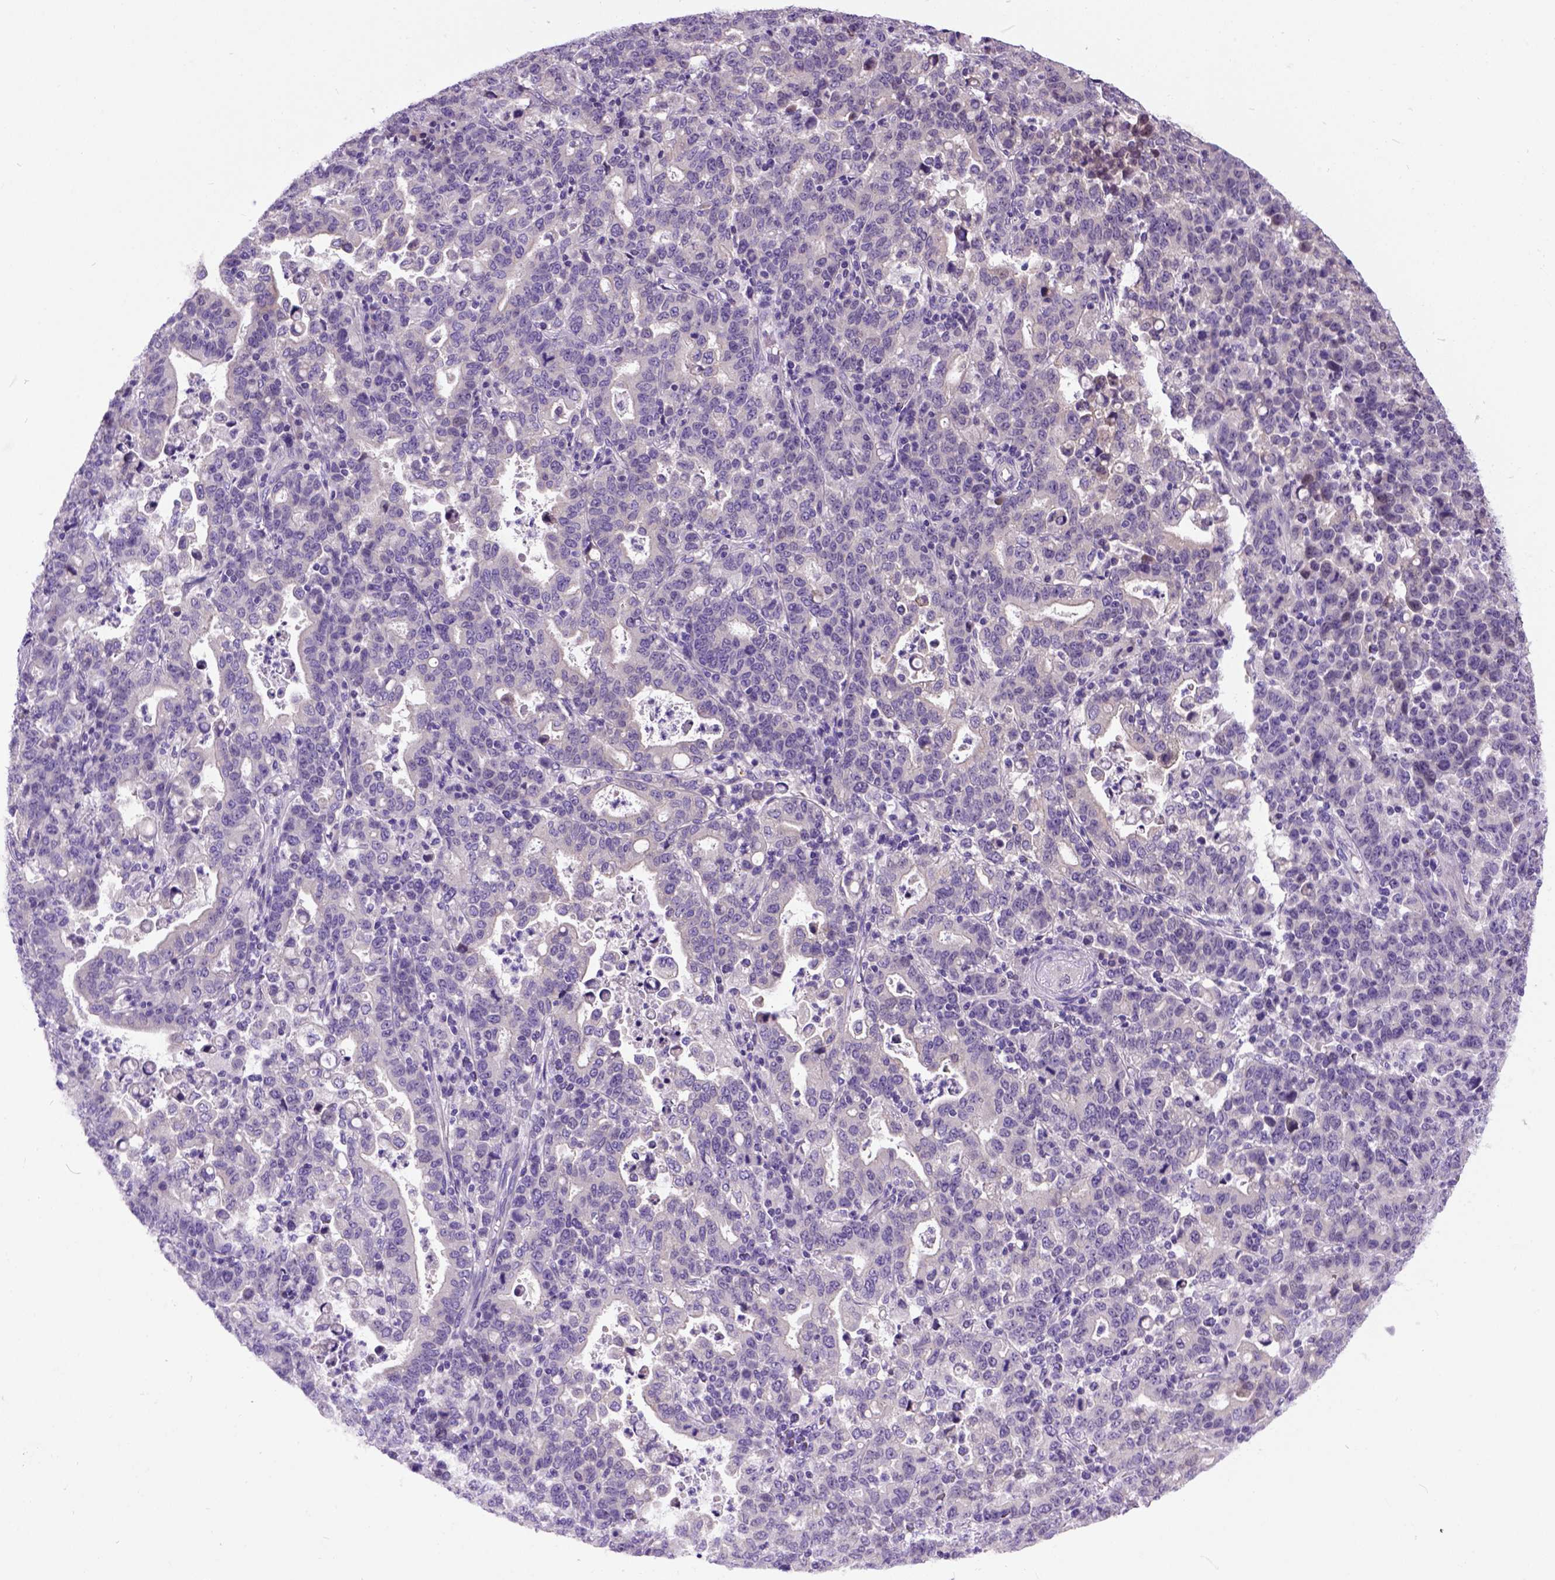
{"staining": {"intensity": "weak", "quantity": "25%-75%", "location": "cytoplasmic/membranous"}, "tissue": "stomach cancer", "cell_type": "Tumor cells", "image_type": "cancer", "snomed": [{"axis": "morphology", "description": "Adenocarcinoma, NOS"}, {"axis": "topography", "description": "Stomach"}], "caption": "Human stomach adenocarcinoma stained with a brown dye shows weak cytoplasmic/membranous positive expression in about 25%-75% of tumor cells.", "gene": "NEK5", "patient": {"sex": "male", "age": 82}}